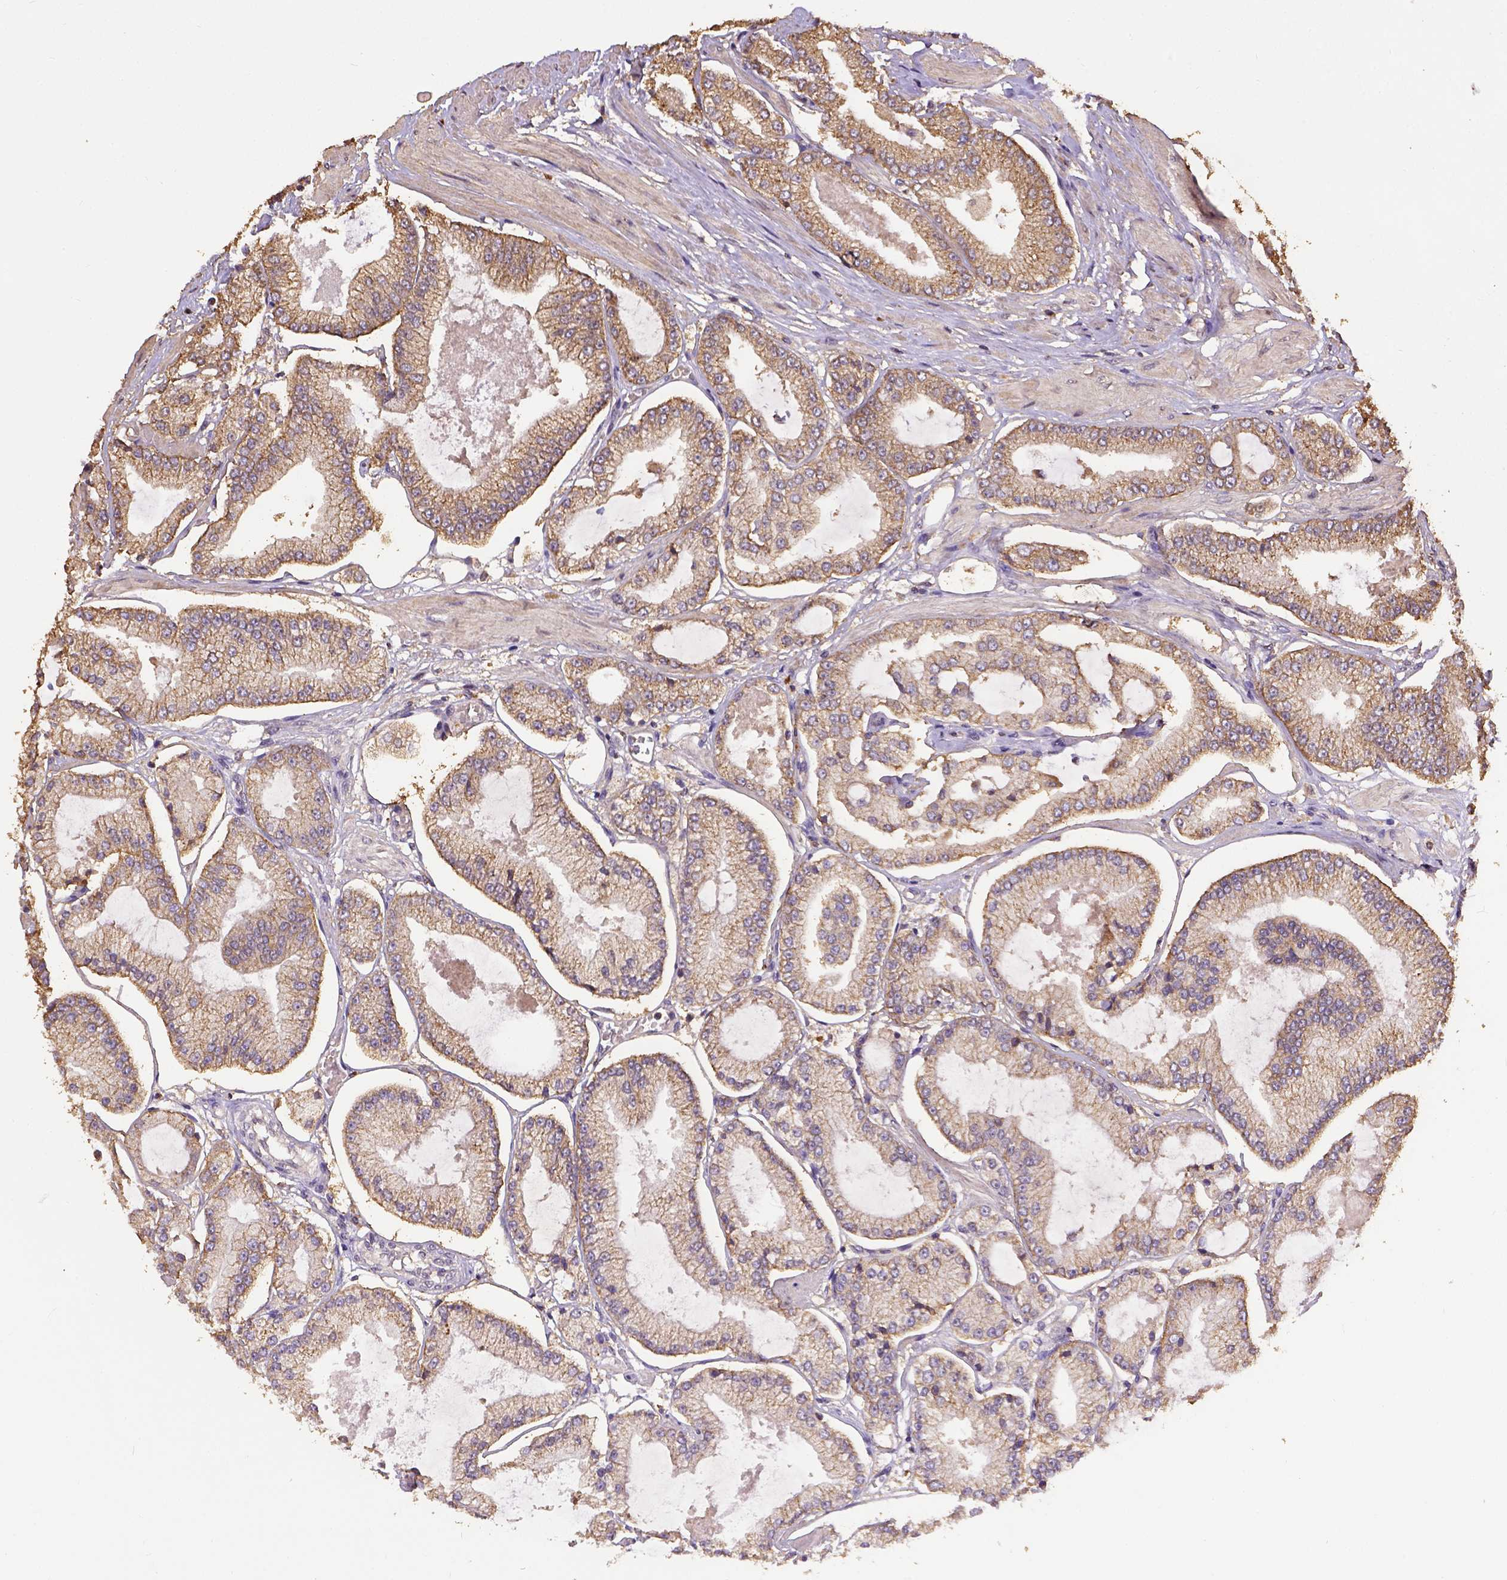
{"staining": {"intensity": "moderate", "quantity": "<25%", "location": "cytoplasmic/membranous"}, "tissue": "prostate cancer", "cell_type": "Tumor cells", "image_type": "cancer", "snomed": [{"axis": "morphology", "description": "Adenocarcinoma, Low grade"}, {"axis": "topography", "description": "Prostate"}], "caption": "The histopathology image reveals a brown stain indicating the presence of a protein in the cytoplasmic/membranous of tumor cells in prostate low-grade adenocarcinoma. The protein of interest is stained brown, and the nuclei are stained in blue (DAB (3,3'-diaminobenzidine) IHC with brightfield microscopy, high magnification).", "gene": "ATP1B3", "patient": {"sex": "male", "age": 55}}